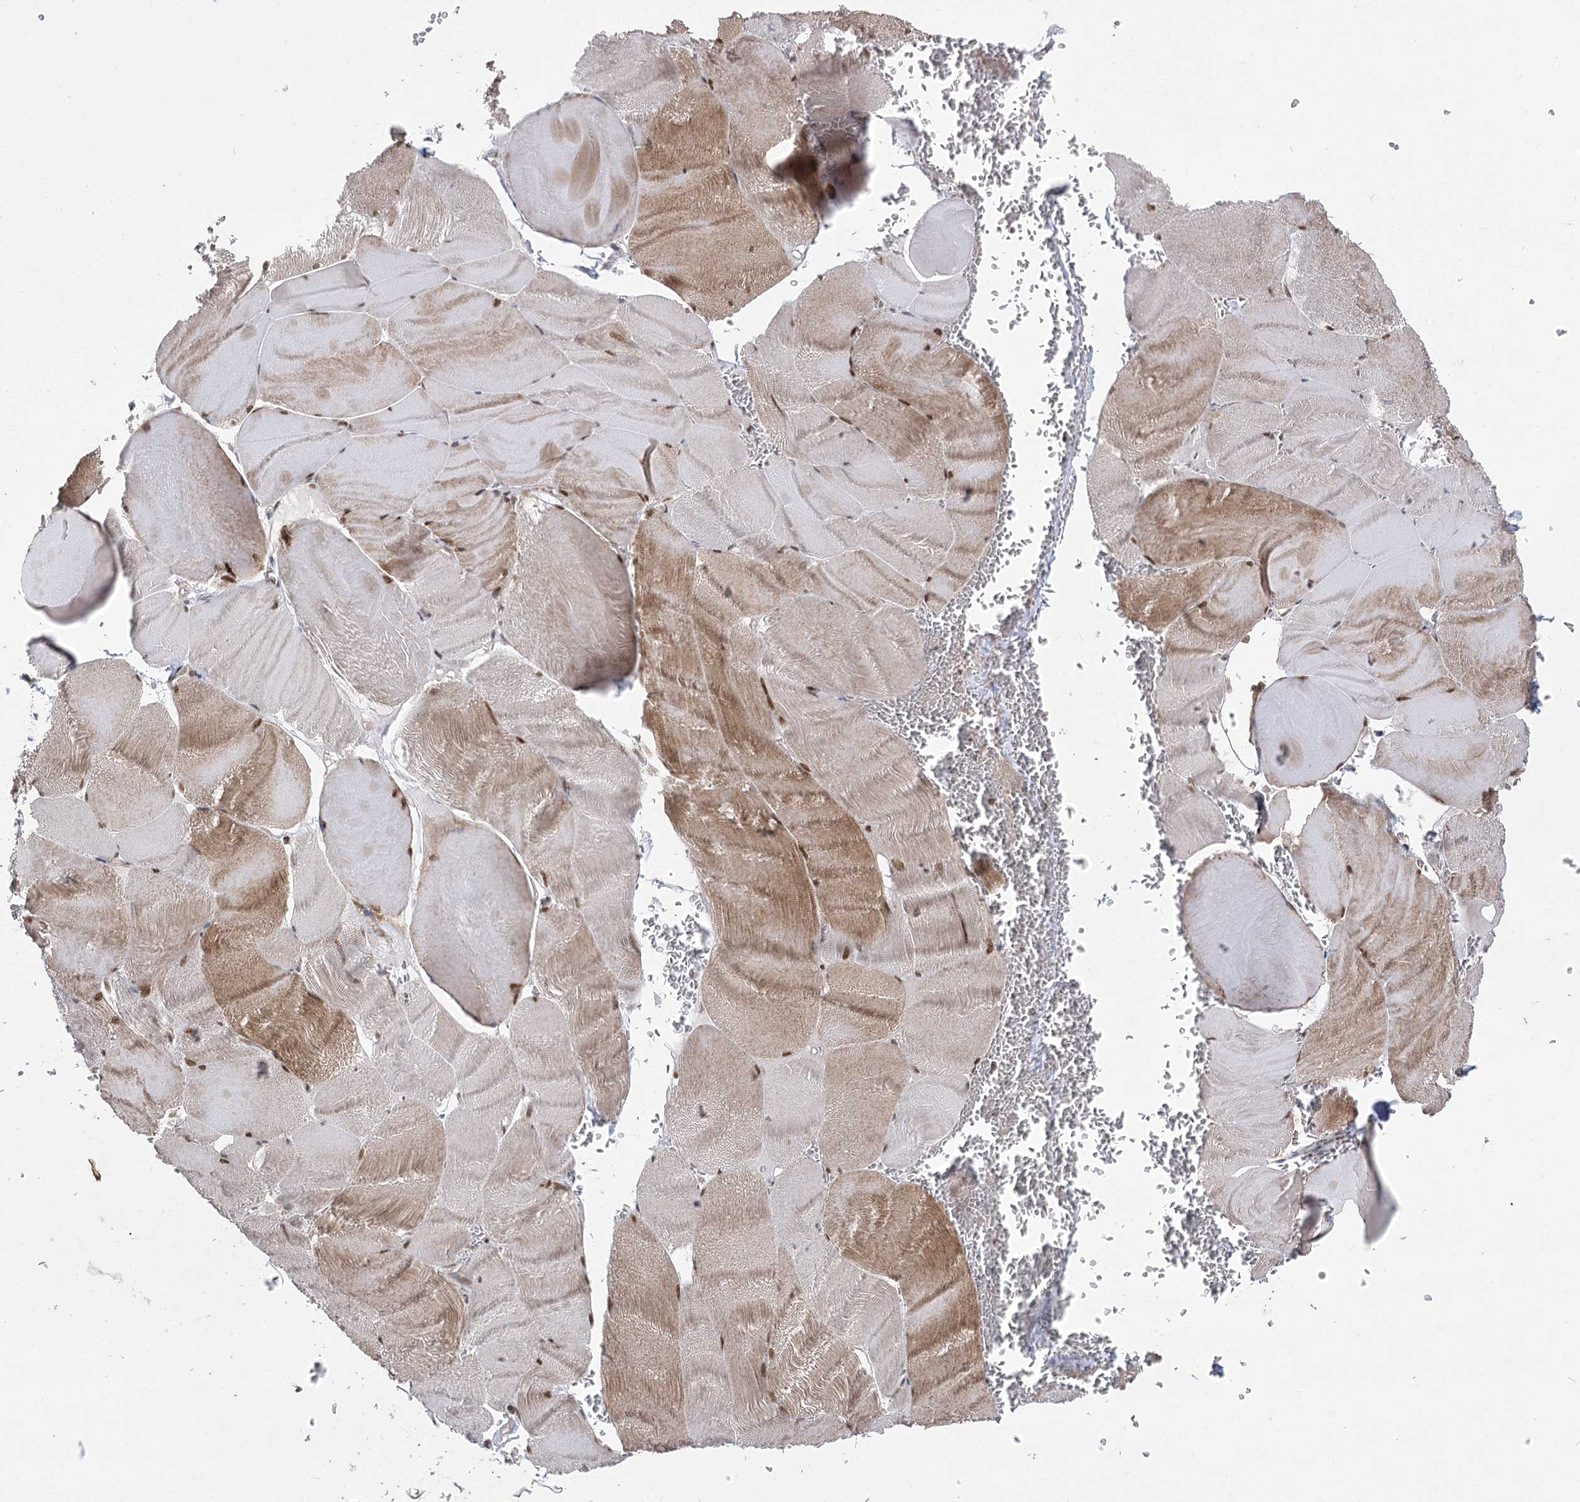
{"staining": {"intensity": "strong", "quantity": "<25%", "location": "cytoplasmic/membranous,nuclear"}, "tissue": "skeletal muscle", "cell_type": "Myocytes", "image_type": "normal", "snomed": [{"axis": "morphology", "description": "Normal tissue, NOS"}, {"axis": "morphology", "description": "Basal cell carcinoma"}, {"axis": "topography", "description": "Skeletal muscle"}], "caption": "Protein staining by immunohistochemistry reveals strong cytoplasmic/membranous,nuclear staining in approximately <25% of myocytes in unremarkable skeletal muscle.", "gene": "SLC4A1AP", "patient": {"sex": "female", "age": 64}}